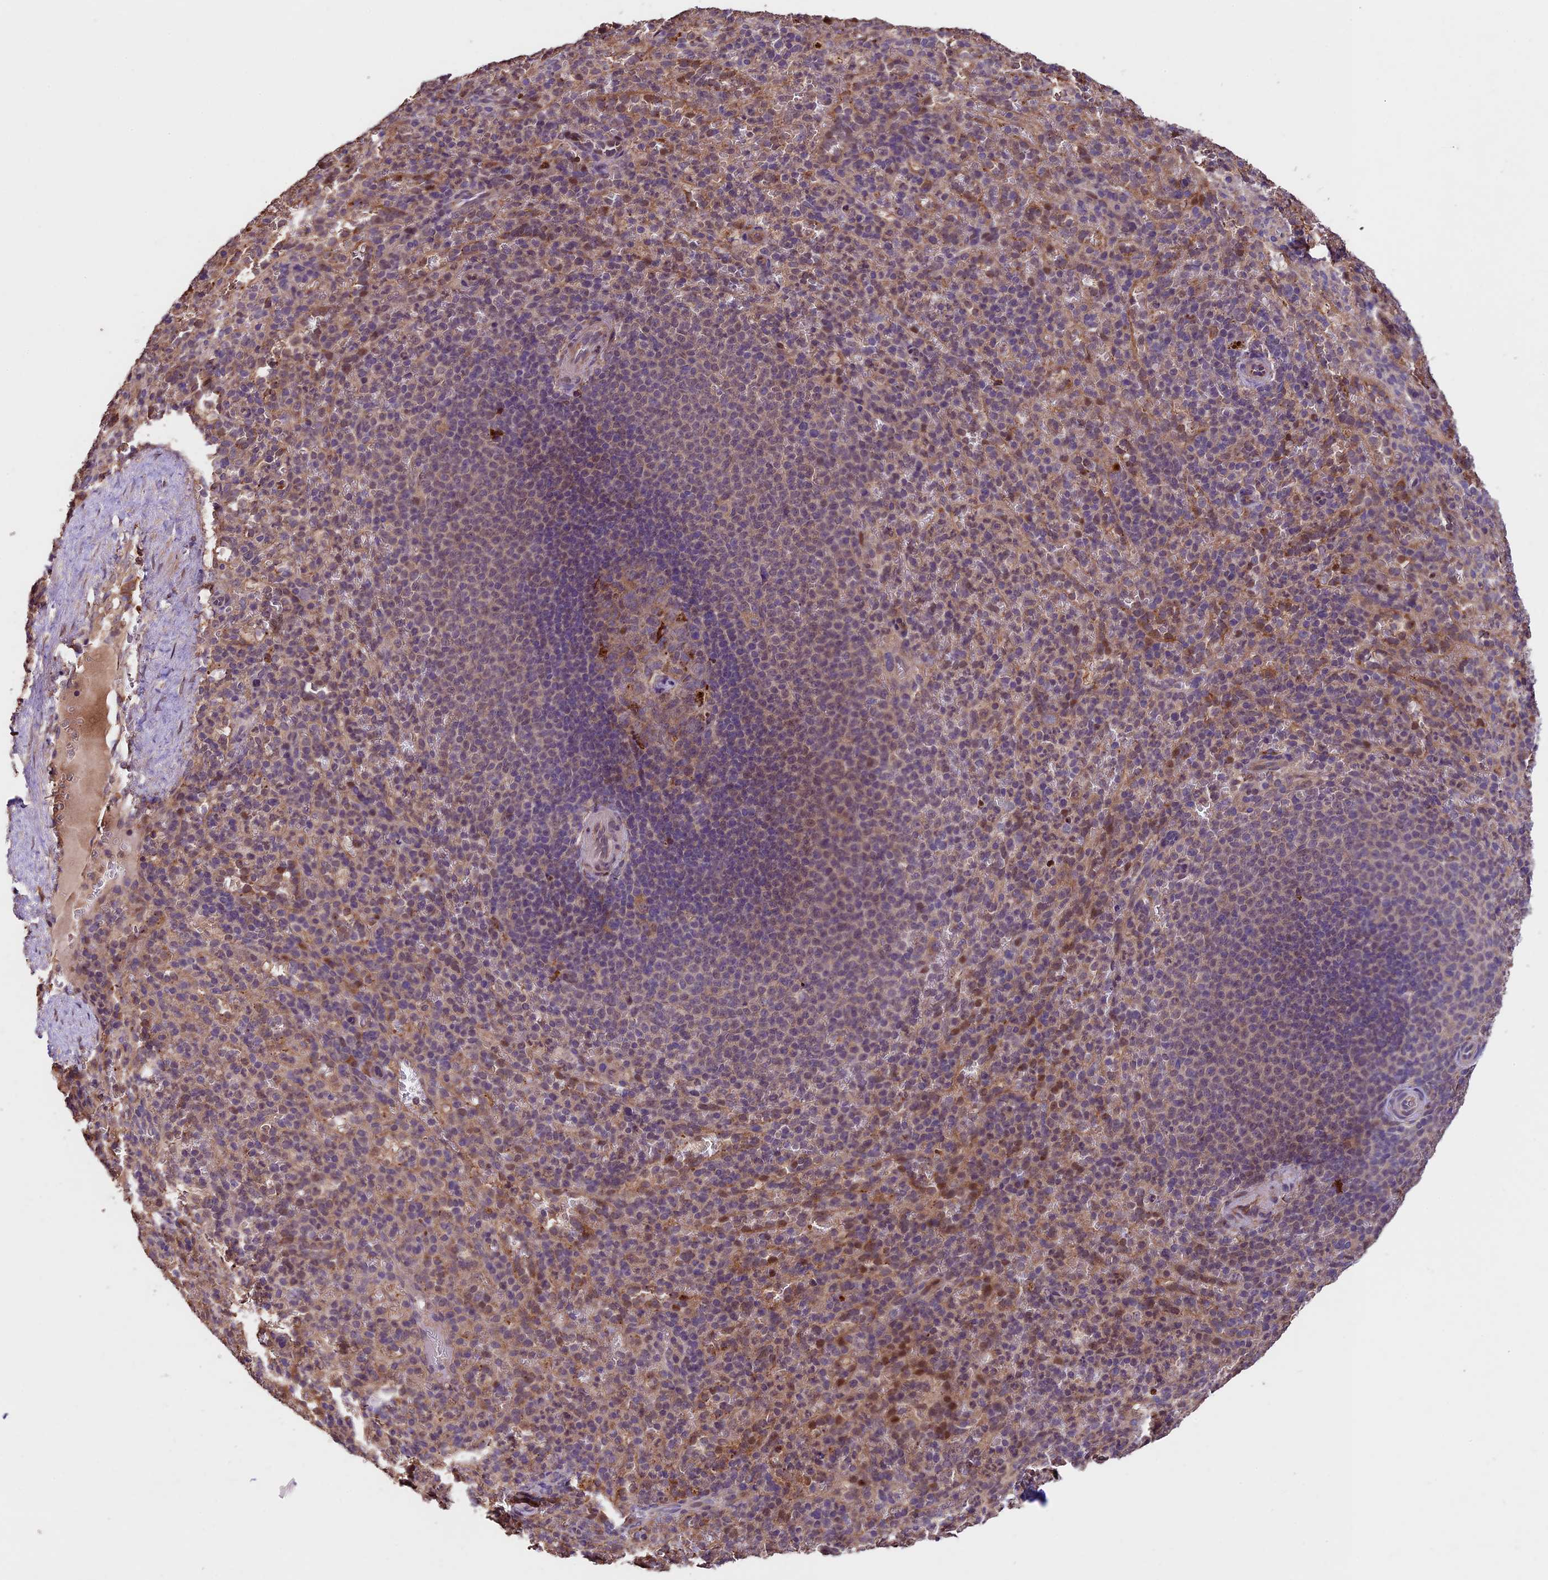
{"staining": {"intensity": "weak", "quantity": "<25%", "location": "cytoplasmic/membranous,nuclear"}, "tissue": "spleen", "cell_type": "Cells in red pulp", "image_type": "normal", "snomed": [{"axis": "morphology", "description": "Normal tissue, NOS"}, {"axis": "topography", "description": "Spleen"}], "caption": "A high-resolution image shows IHC staining of normal spleen, which exhibits no significant expression in cells in red pulp.", "gene": "SBNO2", "patient": {"sex": "female", "age": 21}}